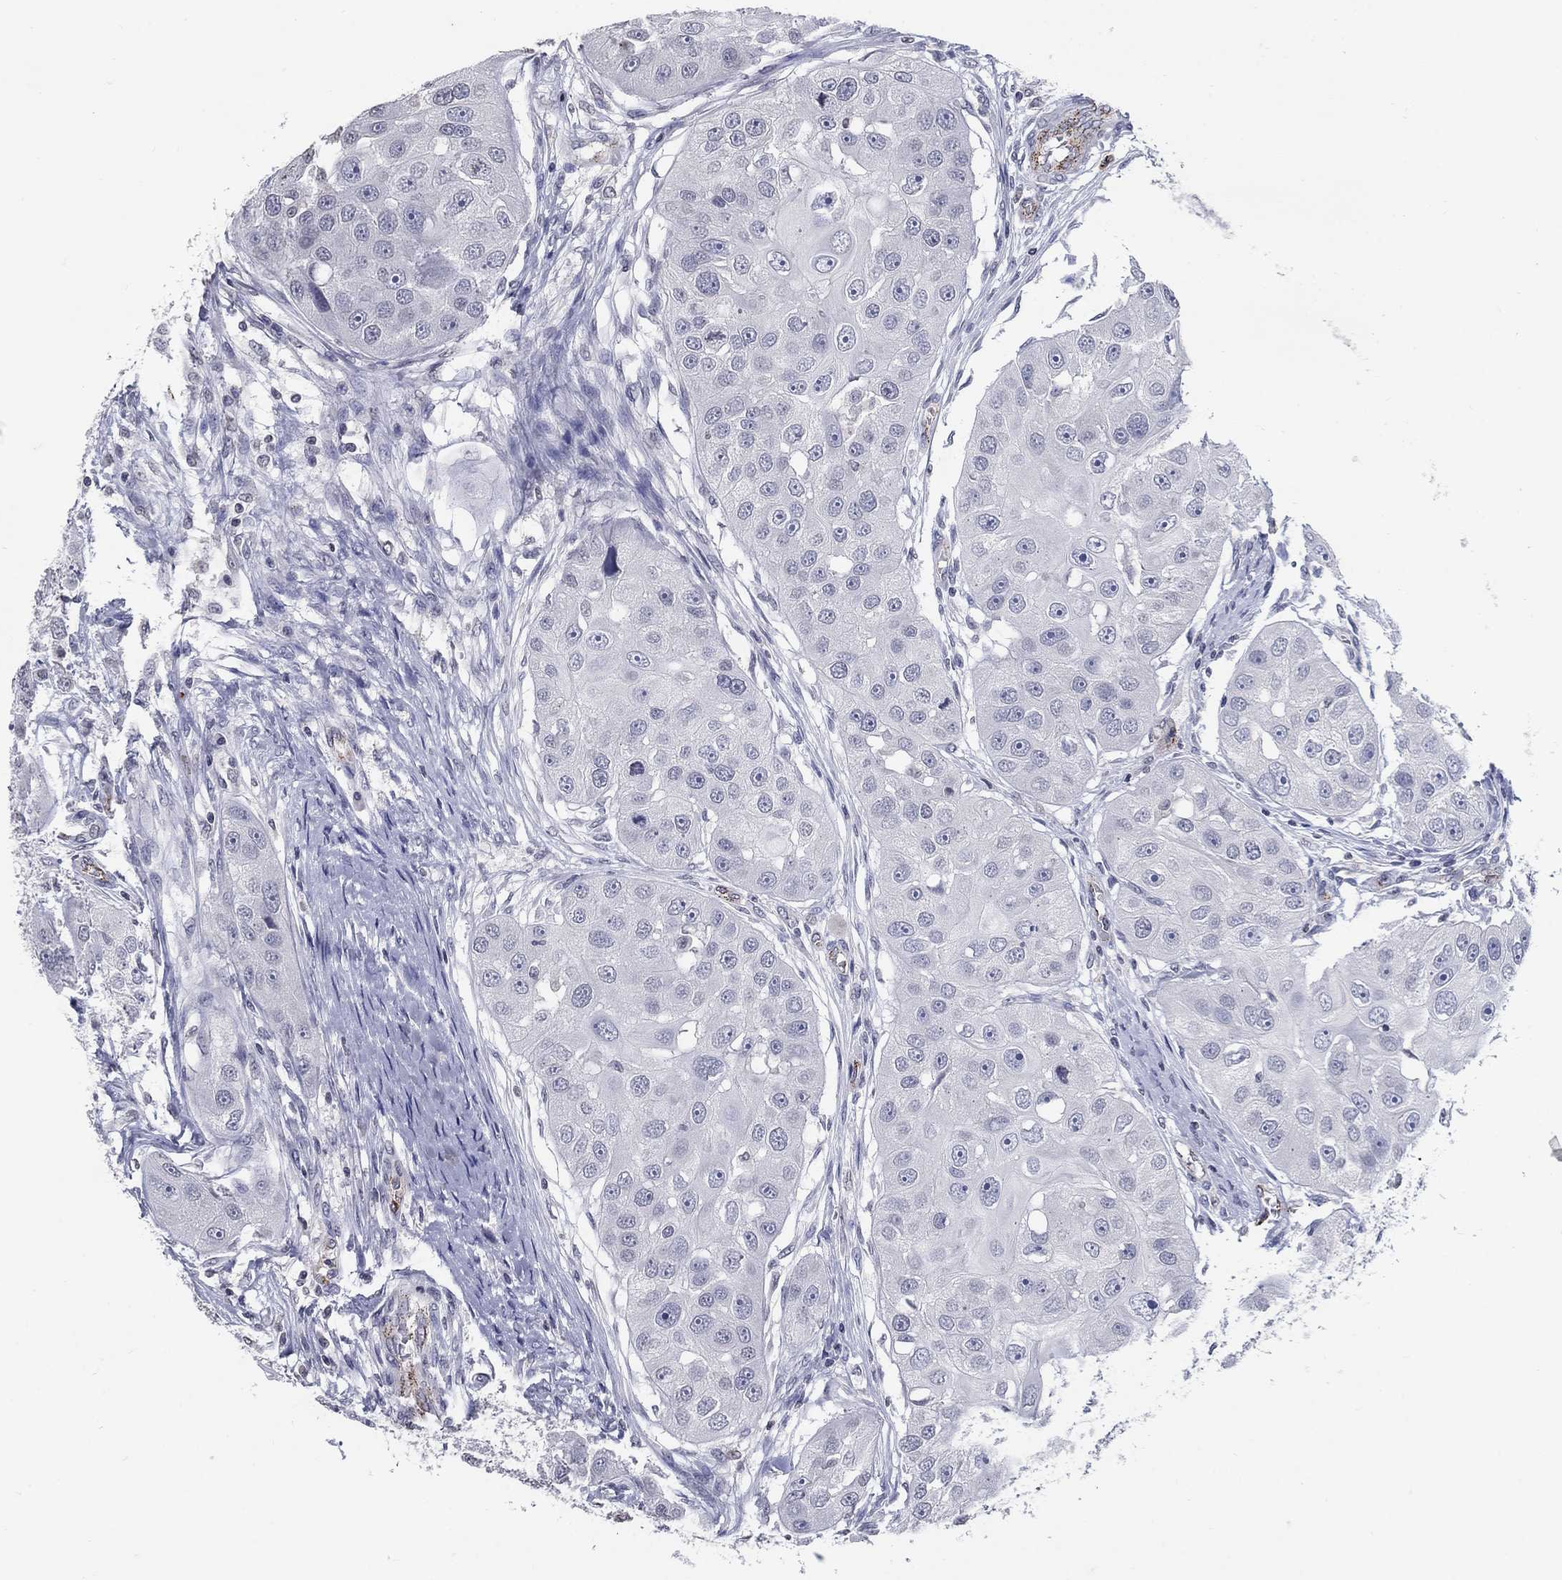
{"staining": {"intensity": "negative", "quantity": "none", "location": "none"}, "tissue": "head and neck cancer", "cell_type": "Tumor cells", "image_type": "cancer", "snomed": [{"axis": "morphology", "description": "Normal tissue, NOS"}, {"axis": "morphology", "description": "Squamous cell carcinoma, NOS"}, {"axis": "topography", "description": "Skeletal muscle"}, {"axis": "topography", "description": "Head-Neck"}], "caption": "High power microscopy photomicrograph of an IHC photomicrograph of squamous cell carcinoma (head and neck), revealing no significant expression in tumor cells.", "gene": "TINAG", "patient": {"sex": "male", "age": 51}}